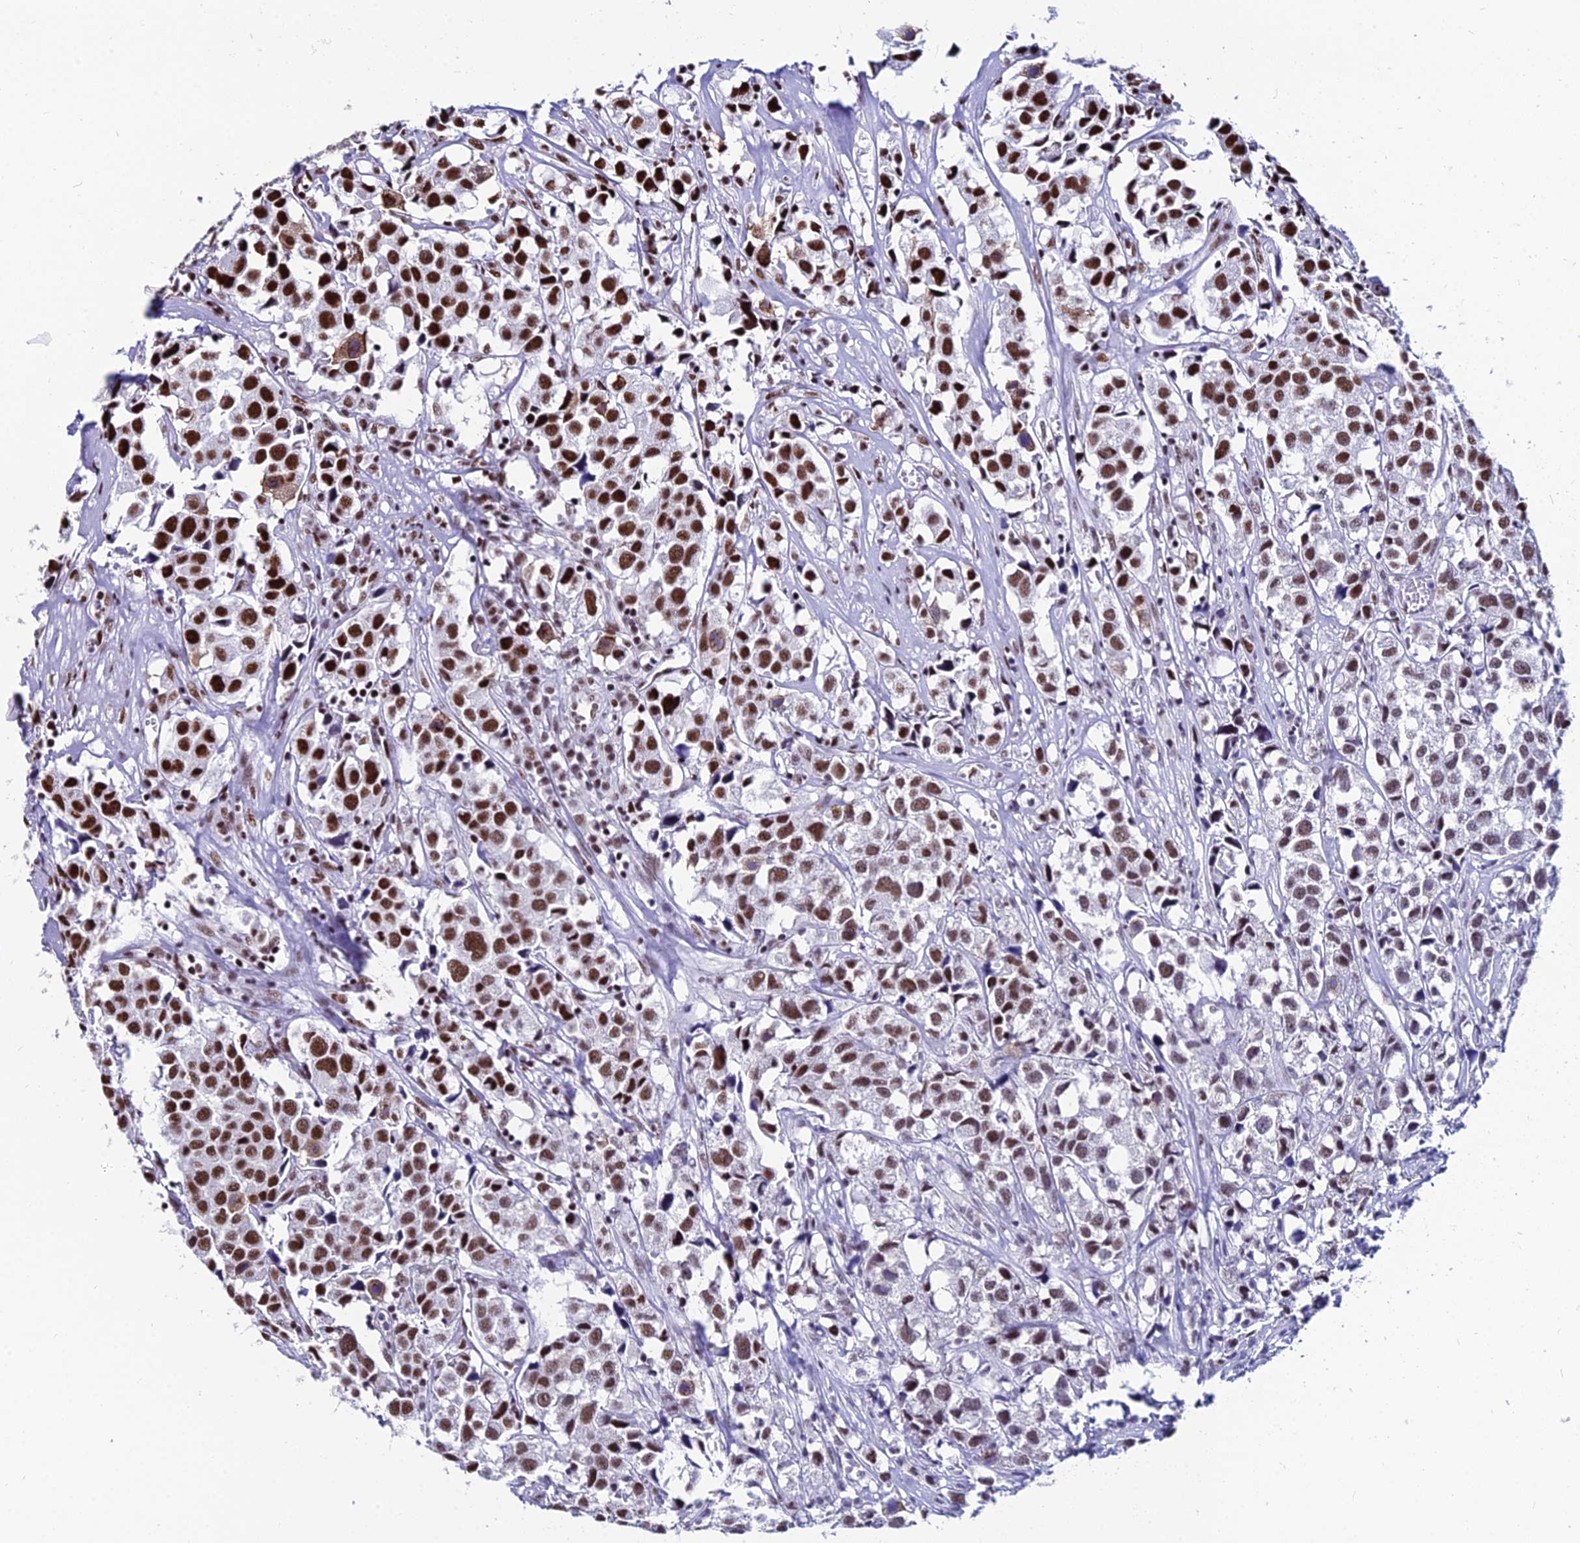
{"staining": {"intensity": "strong", "quantity": ">75%", "location": "nuclear"}, "tissue": "urothelial cancer", "cell_type": "Tumor cells", "image_type": "cancer", "snomed": [{"axis": "morphology", "description": "Urothelial carcinoma, High grade"}, {"axis": "topography", "description": "Urinary bladder"}], "caption": "Immunohistochemical staining of high-grade urothelial carcinoma shows high levels of strong nuclear expression in about >75% of tumor cells.", "gene": "HNRNPH1", "patient": {"sex": "female", "age": 75}}